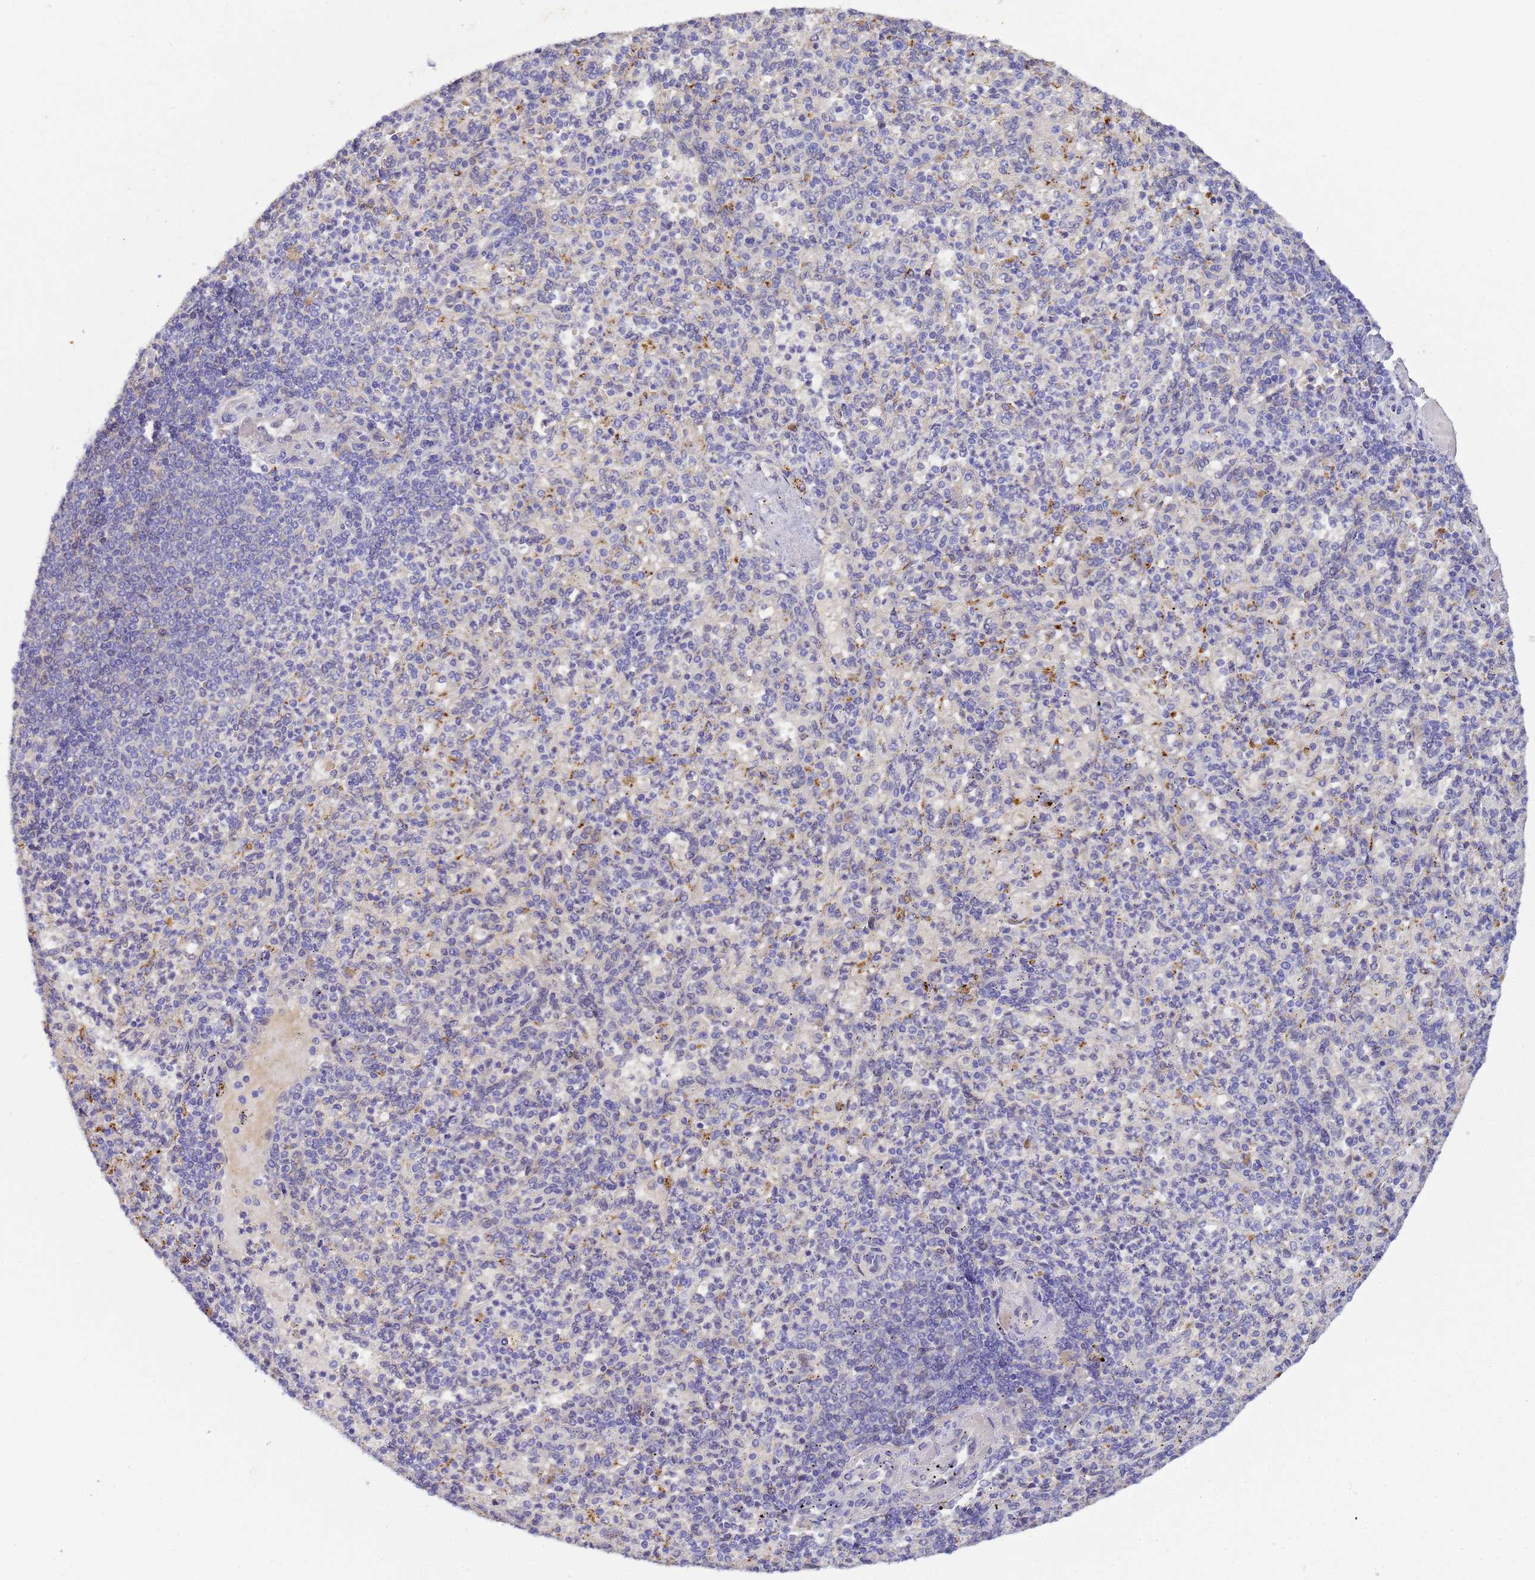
{"staining": {"intensity": "negative", "quantity": "none", "location": "none"}, "tissue": "spleen", "cell_type": "Cells in red pulp", "image_type": "normal", "snomed": [{"axis": "morphology", "description": "Normal tissue, NOS"}, {"axis": "topography", "description": "Spleen"}], "caption": "Immunohistochemistry (IHC) micrograph of normal human spleen stained for a protein (brown), which shows no staining in cells in red pulp.", "gene": "TBCD", "patient": {"sex": "female", "age": 74}}